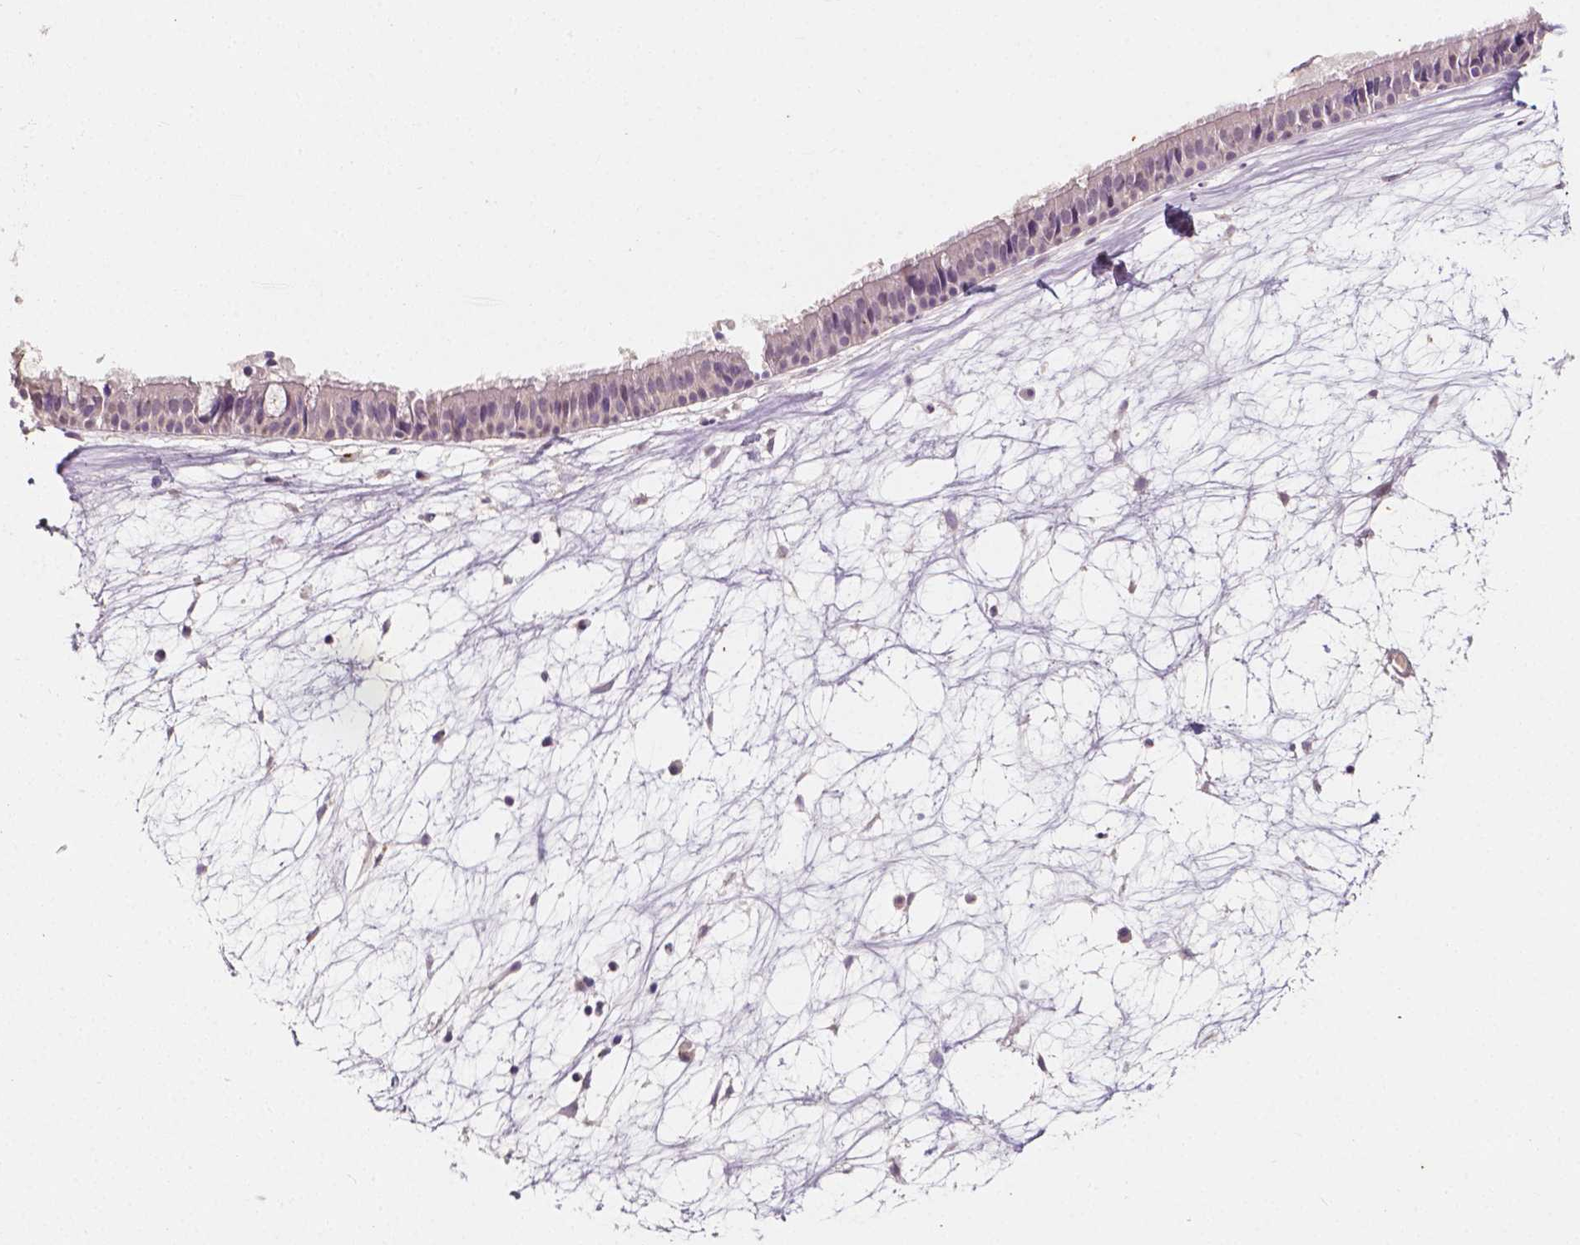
{"staining": {"intensity": "negative", "quantity": "none", "location": "none"}, "tissue": "nasopharynx", "cell_type": "Respiratory epithelial cells", "image_type": "normal", "snomed": [{"axis": "morphology", "description": "Normal tissue, NOS"}, {"axis": "topography", "description": "Nasopharynx"}], "caption": "Nasopharynx stained for a protein using immunohistochemistry (IHC) demonstrates no positivity respiratory epithelial cells.", "gene": "TAL1", "patient": {"sex": "male", "age": 31}}